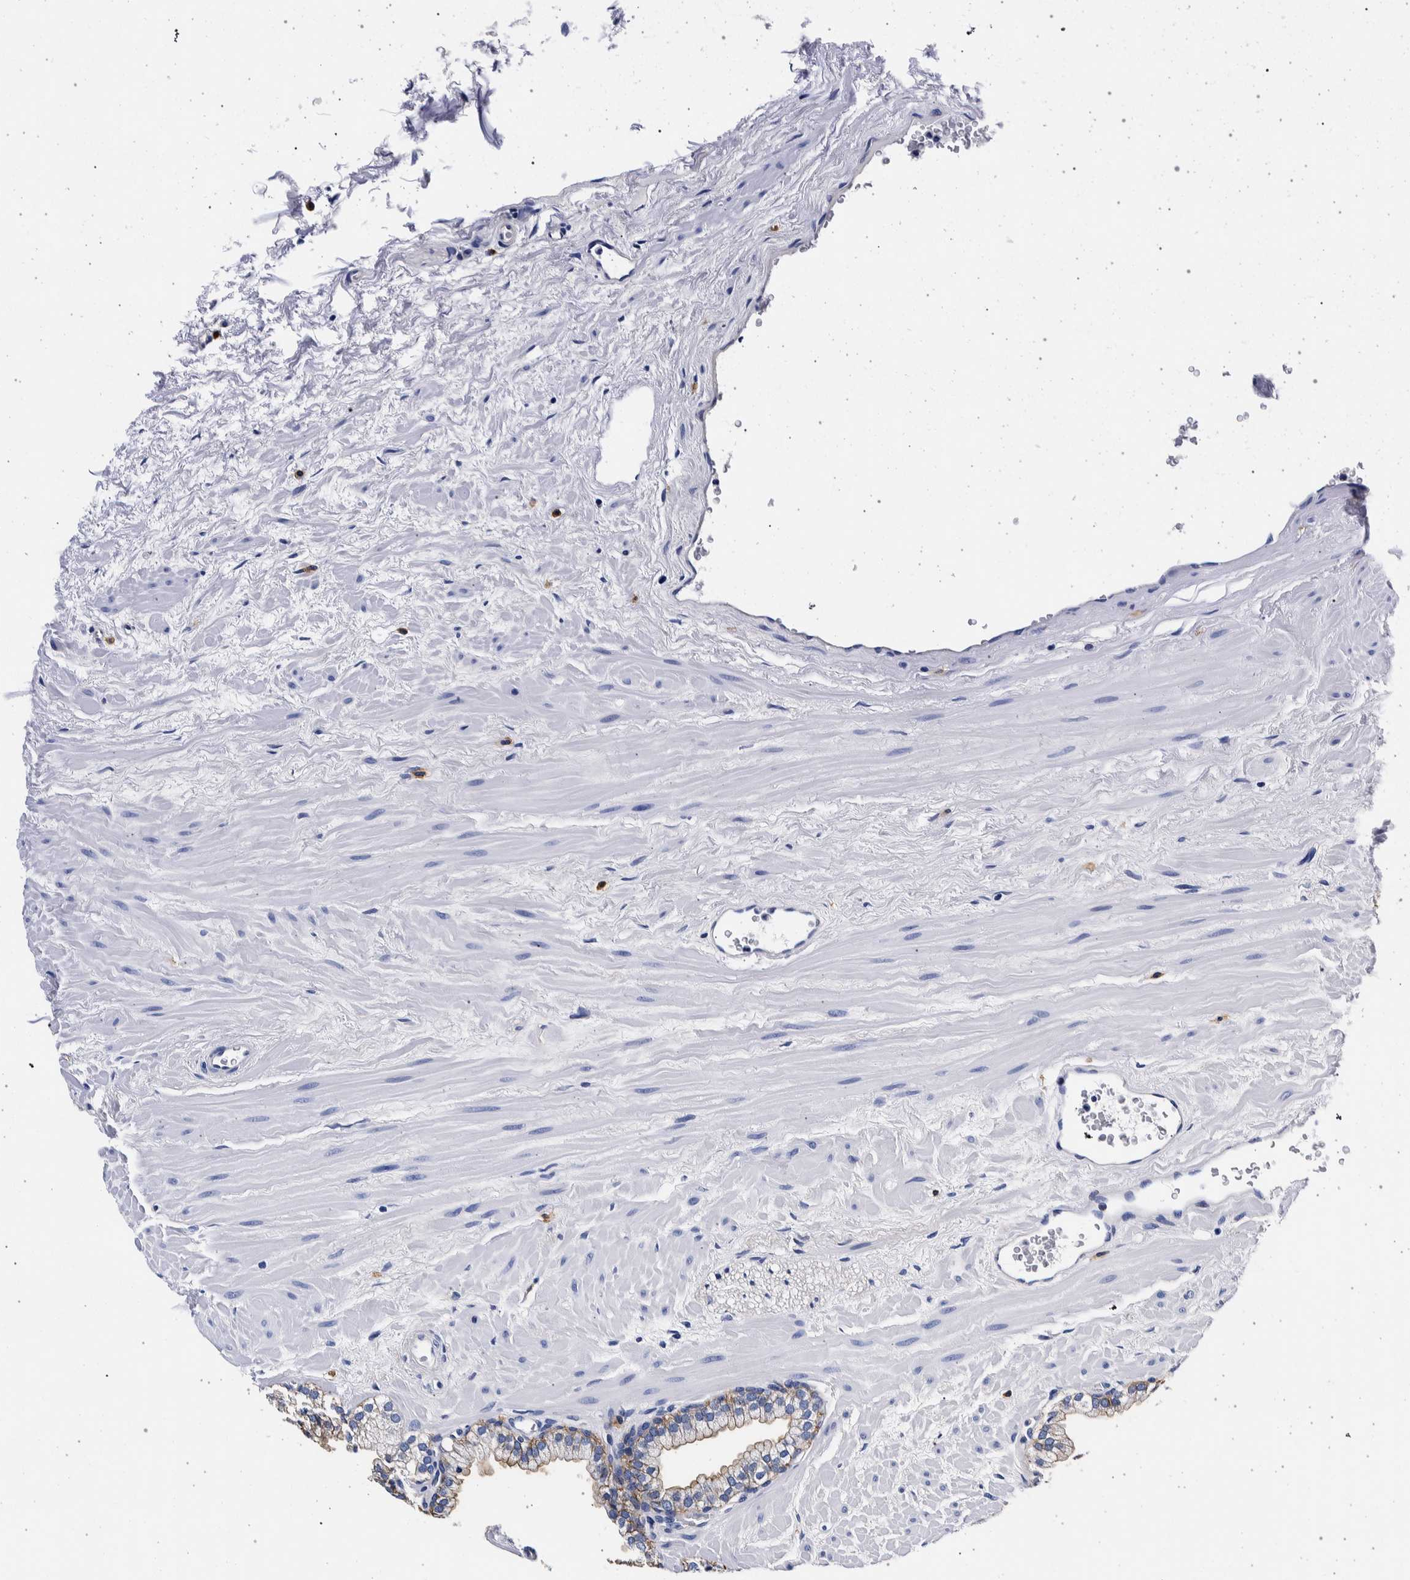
{"staining": {"intensity": "moderate", "quantity": "<25%", "location": "cytoplasmic/membranous"}, "tissue": "prostate", "cell_type": "Glandular cells", "image_type": "normal", "snomed": [{"axis": "morphology", "description": "Normal tissue, NOS"}, {"axis": "morphology", "description": "Urothelial carcinoma, Low grade"}, {"axis": "topography", "description": "Urinary bladder"}, {"axis": "topography", "description": "Prostate"}], "caption": "Protein analysis of benign prostate exhibits moderate cytoplasmic/membranous expression in about <25% of glandular cells. Using DAB (3,3'-diaminobenzidine) (brown) and hematoxylin (blue) stains, captured at high magnification using brightfield microscopy.", "gene": "NIBAN2", "patient": {"sex": "male", "age": 60}}